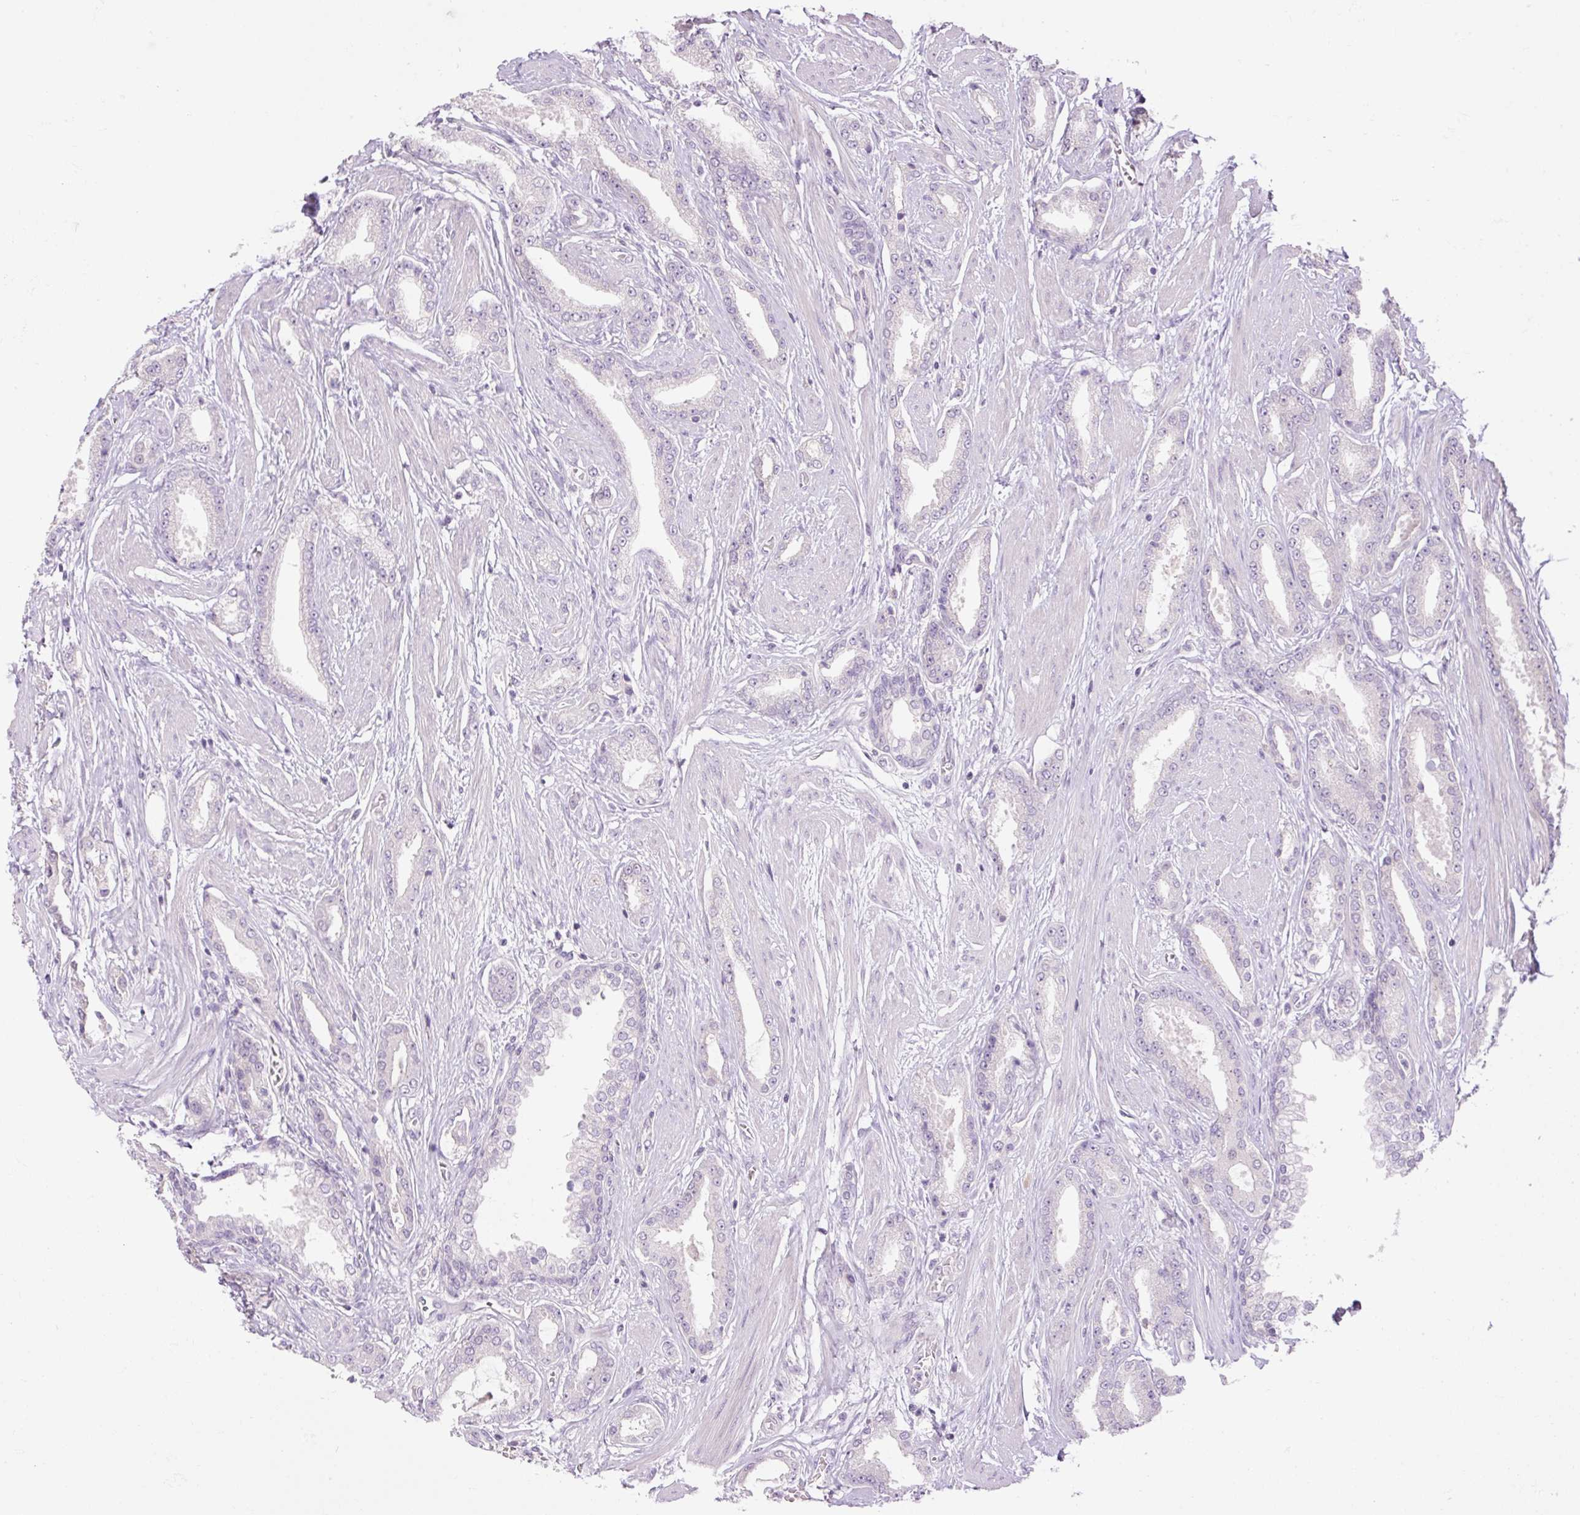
{"staining": {"intensity": "negative", "quantity": "none", "location": "none"}, "tissue": "prostate cancer", "cell_type": "Tumor cells", "image_type": "cancer", "snomed": [{"axis": "morphology", "description": "Adenocarcinoma, Low grade"}, {"axis": "topography", "description": "Prostate"}], "caption": "Immunohistochemistry (IHC) photomicrograph of neoplastic tissue: prostate adenocarcinoma (low-grade) stained with DAB exhibits no significant protein expression in tumor cells.", "gene": "GRID2", "patient": {"sex": "male", "age": 42}}